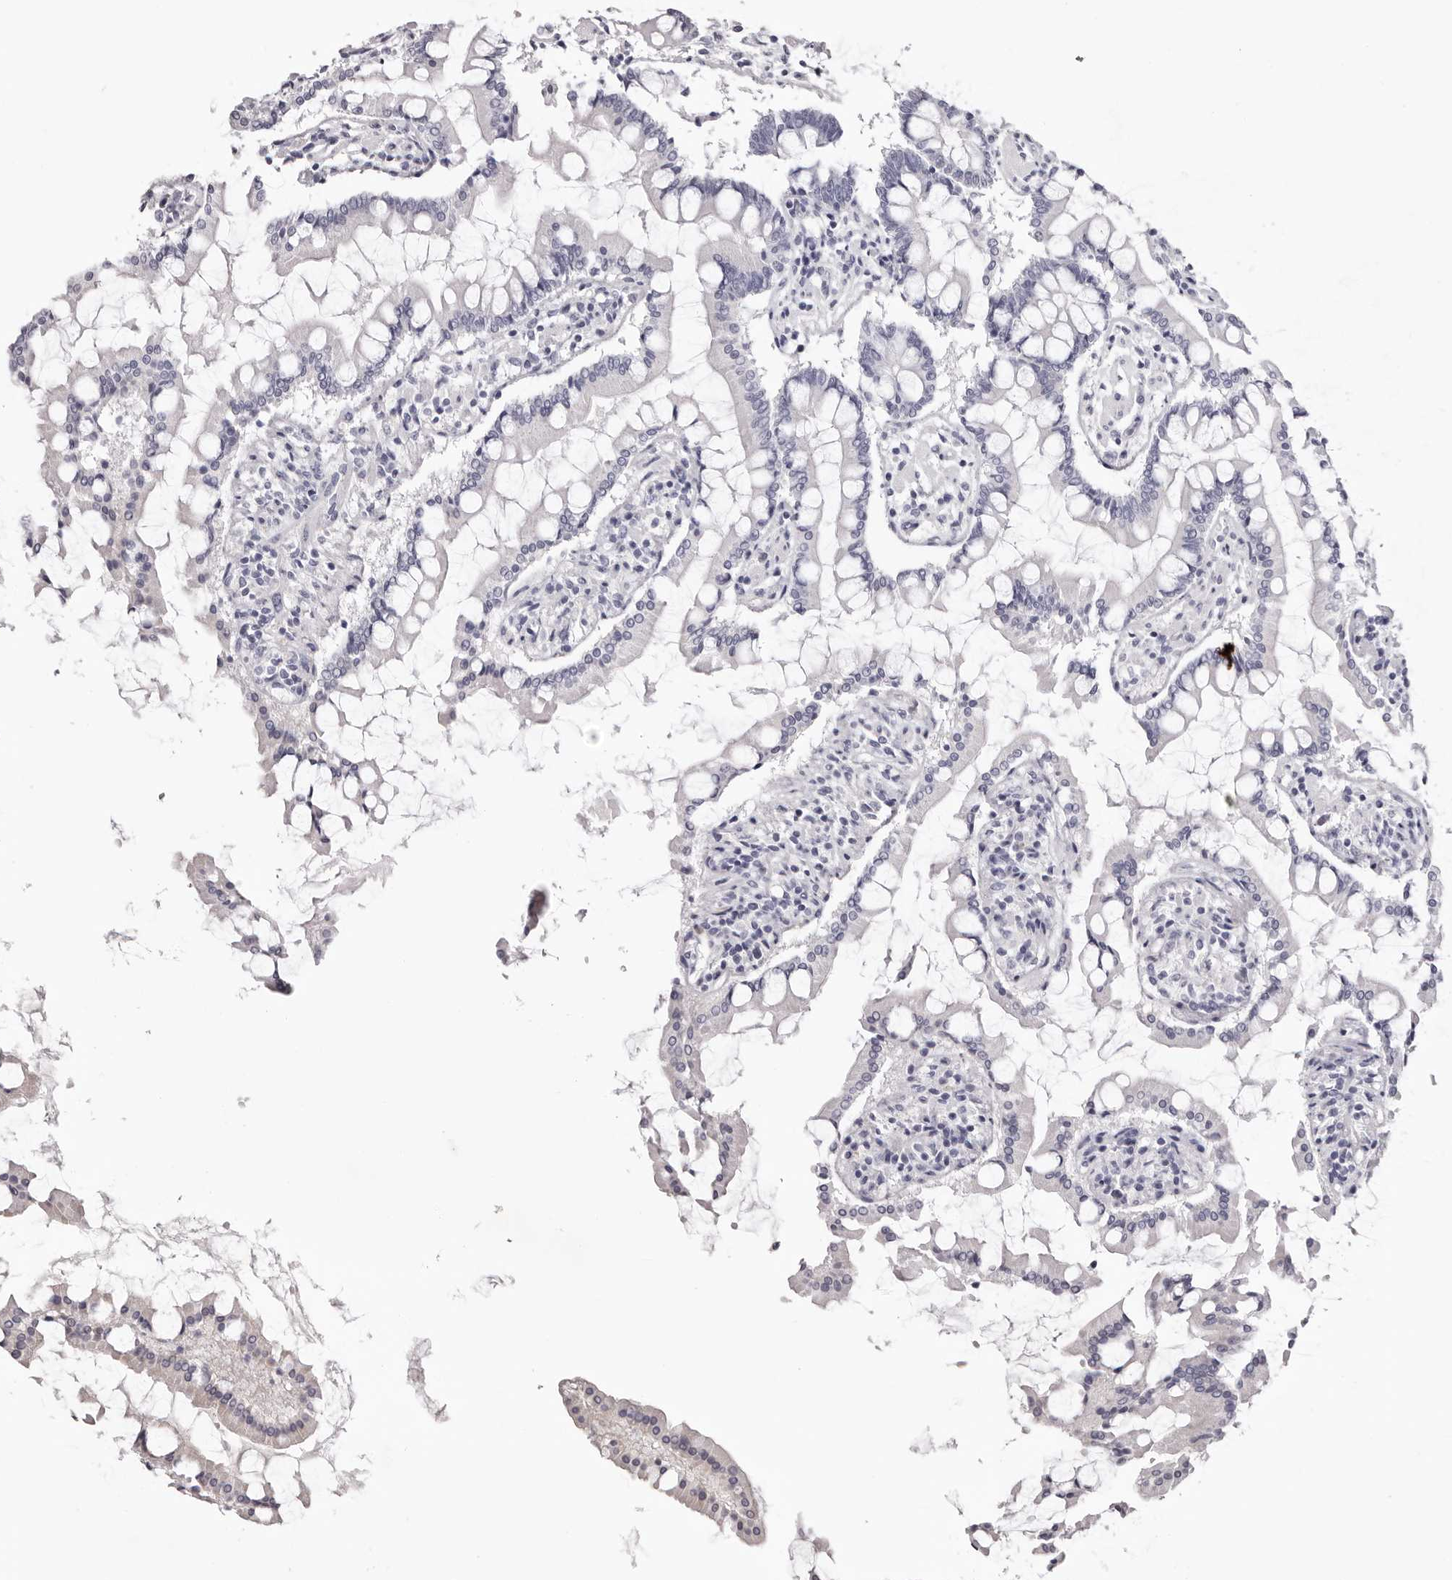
{"staining": {"intensity": "negative", "quantity": "none", "location": "none"}, "tissue": "small intestine", "cell_type": "Glandular cells", "image_type": "normal", "snomed": [{"axis": "morphology", "description": "Normal tissue, NOS"}, {"axis": "topography", "description": "Small intestine"}], "caption": "An image of small intestine stained for a protein exhibits no brown staining in glandular cells. The staining is performed using DAB brown chromogen with nuclei counter-stained in using hematoxylin.", "gene": "PEG10", "patient": {"sex": "male", "age": 41}}